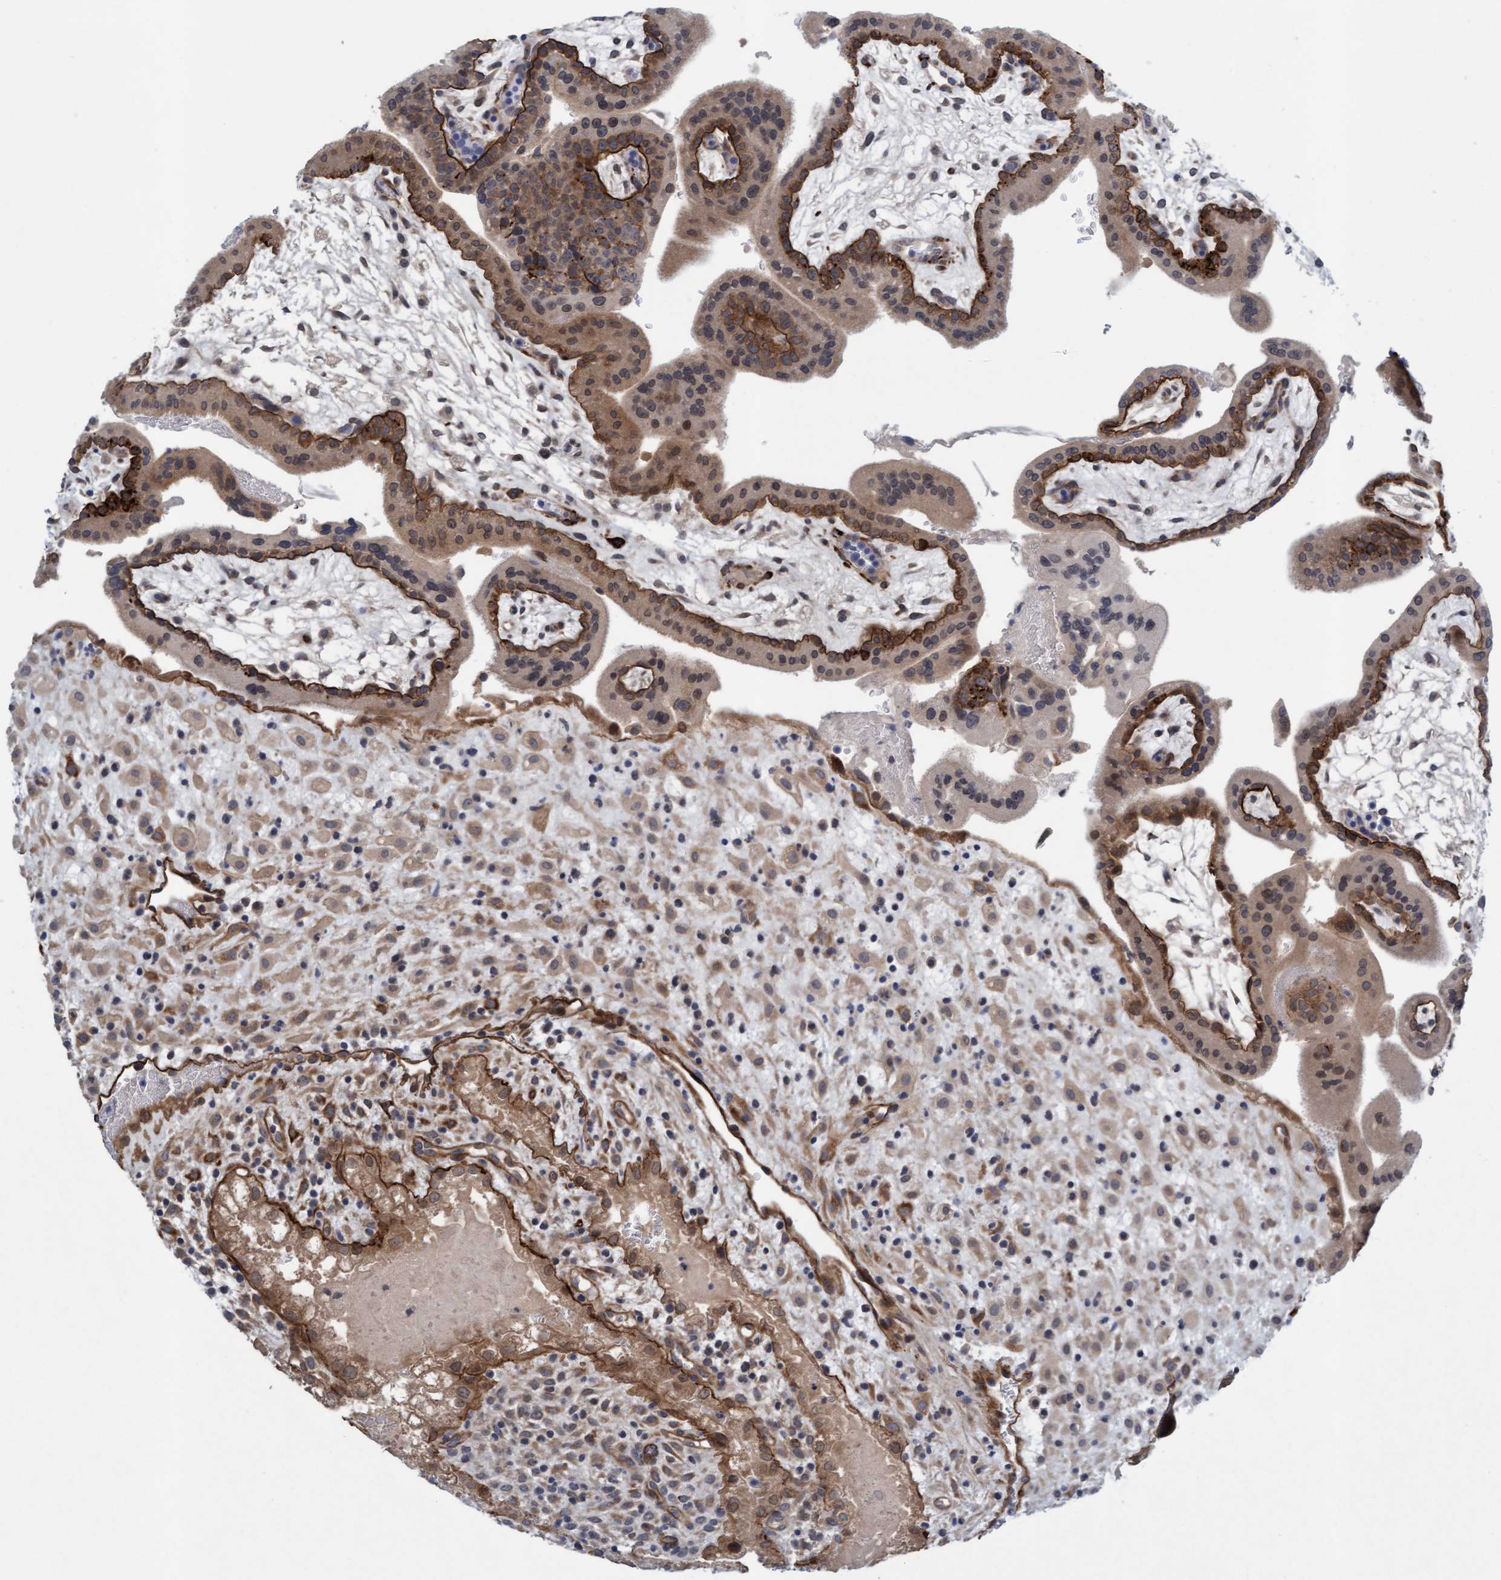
{"staining": {"intensity": "weak", "quantity": "25%-75%", "location": "cytoplasmic/membranous"}, "tissue": "placenta", "cell_type": "Decidual cells", "image_type": "normal", "snomed": [{"axis": "morphology", "description": "Normal tissue, NOS"}, {"axis": "topography", "description": "Placenta"}], "caption": "Benign placenta displays weak cytoplasmic/membranous expression in about 25%-75% of decidual cells.", "gene": "TSTD2", "patient": {"sex": "female", "age": 35}}